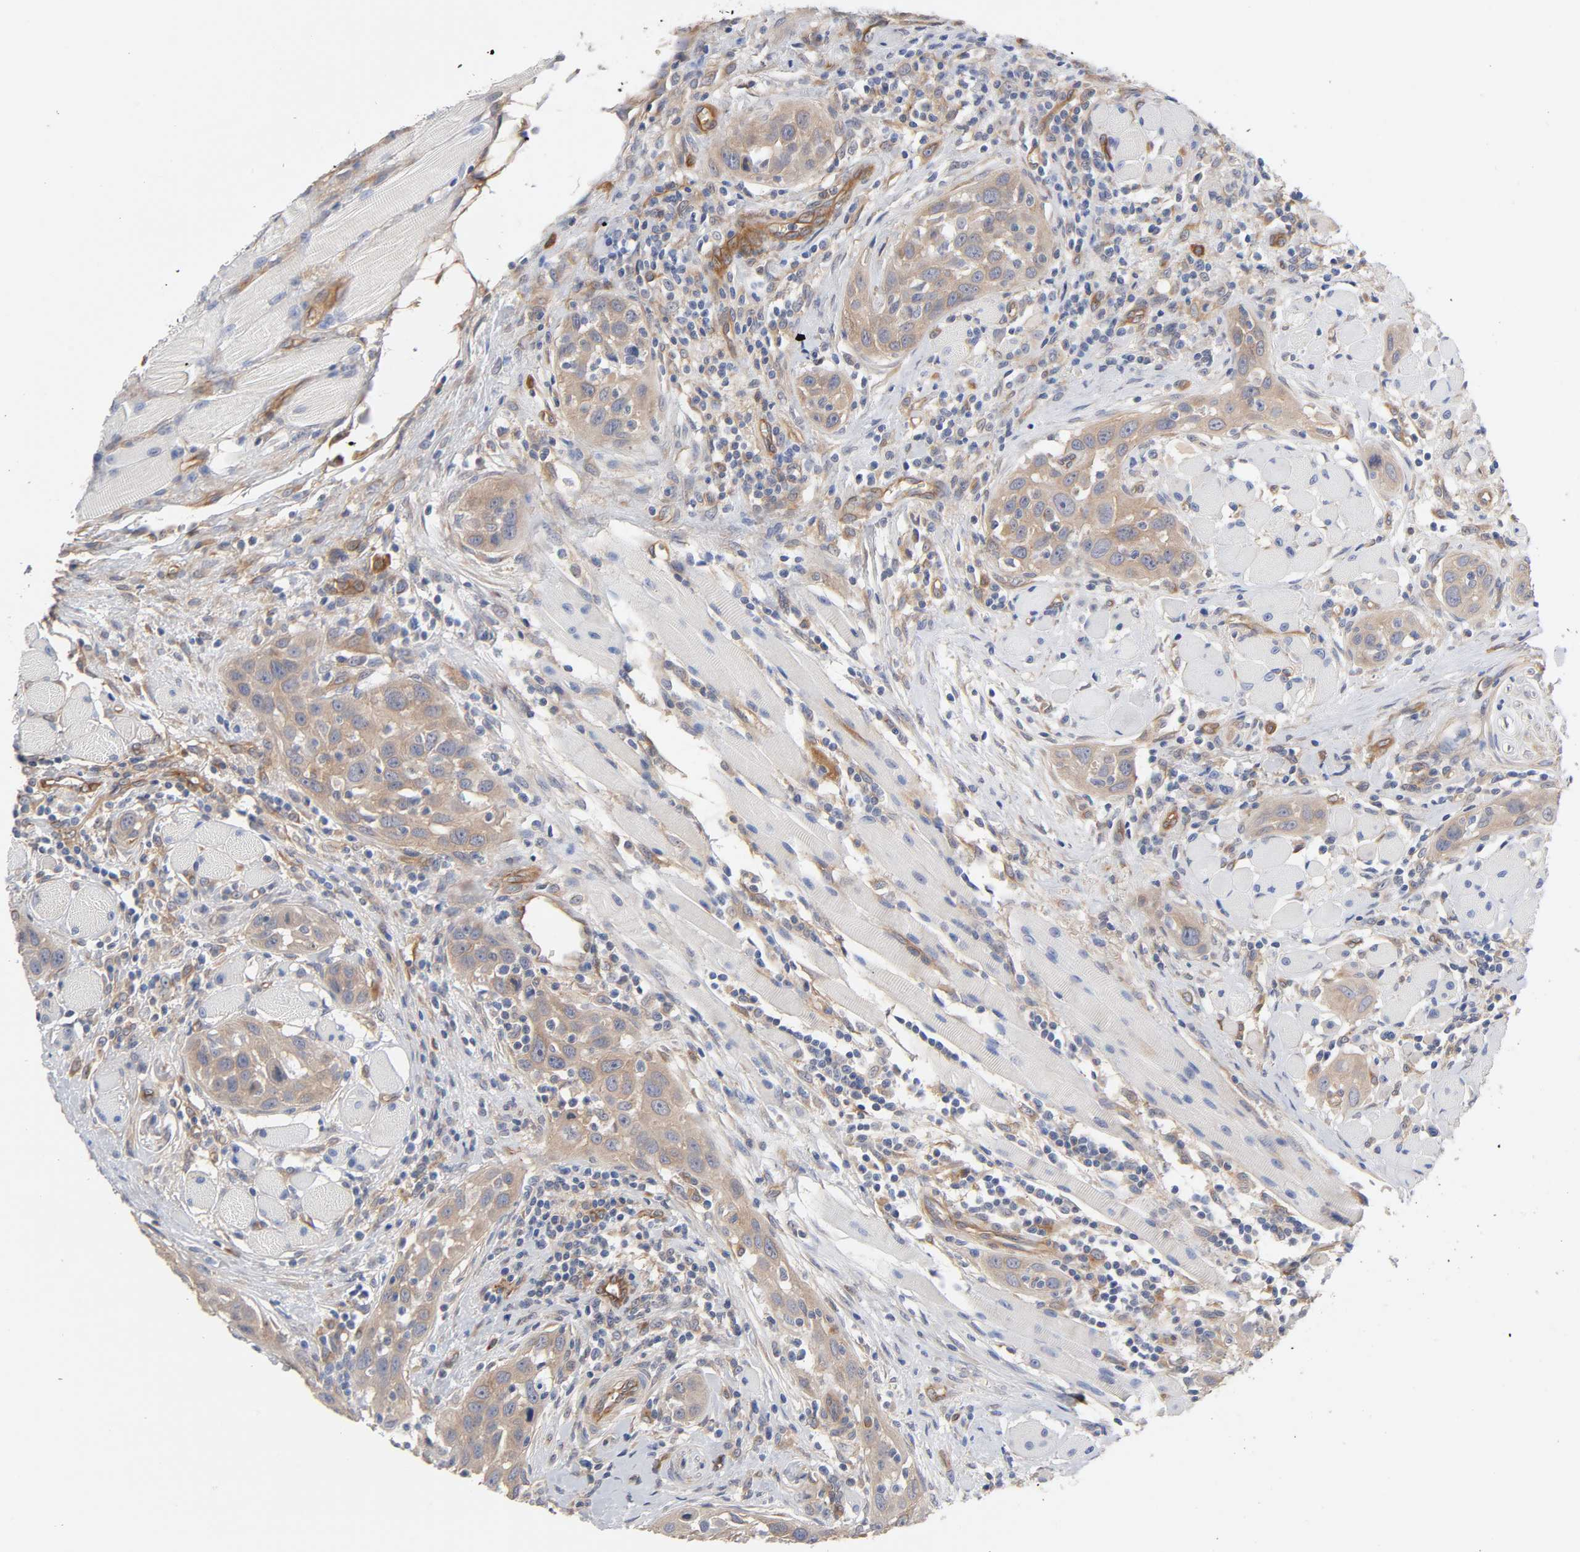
{"staining": {"intensity": "weak", "quantity": ">75%", "location": "cytoplasmic/membranous"}, "tissue": "head and neck cancer", "cell_type": "Tumor cells", "image_type": "cancer", "snomed": [{"axis": "morphology", "description": "Squamous cell carcinoma, NOS"}, {"axis": "topography", "description": "Oral tissue"}, {"axis": "topography", "description": "Head-Neck"}], "caption": "This image displays squamous cell carcinoma (head and neck) stained with IHC to label a protein in brown. The cytoplasmic/membranous of tumor cells show weak positivity for the protein. Nuclei are counter-stained blue.", "gene": "RAB13", "patient": {"sex": "female", "age": 50}}